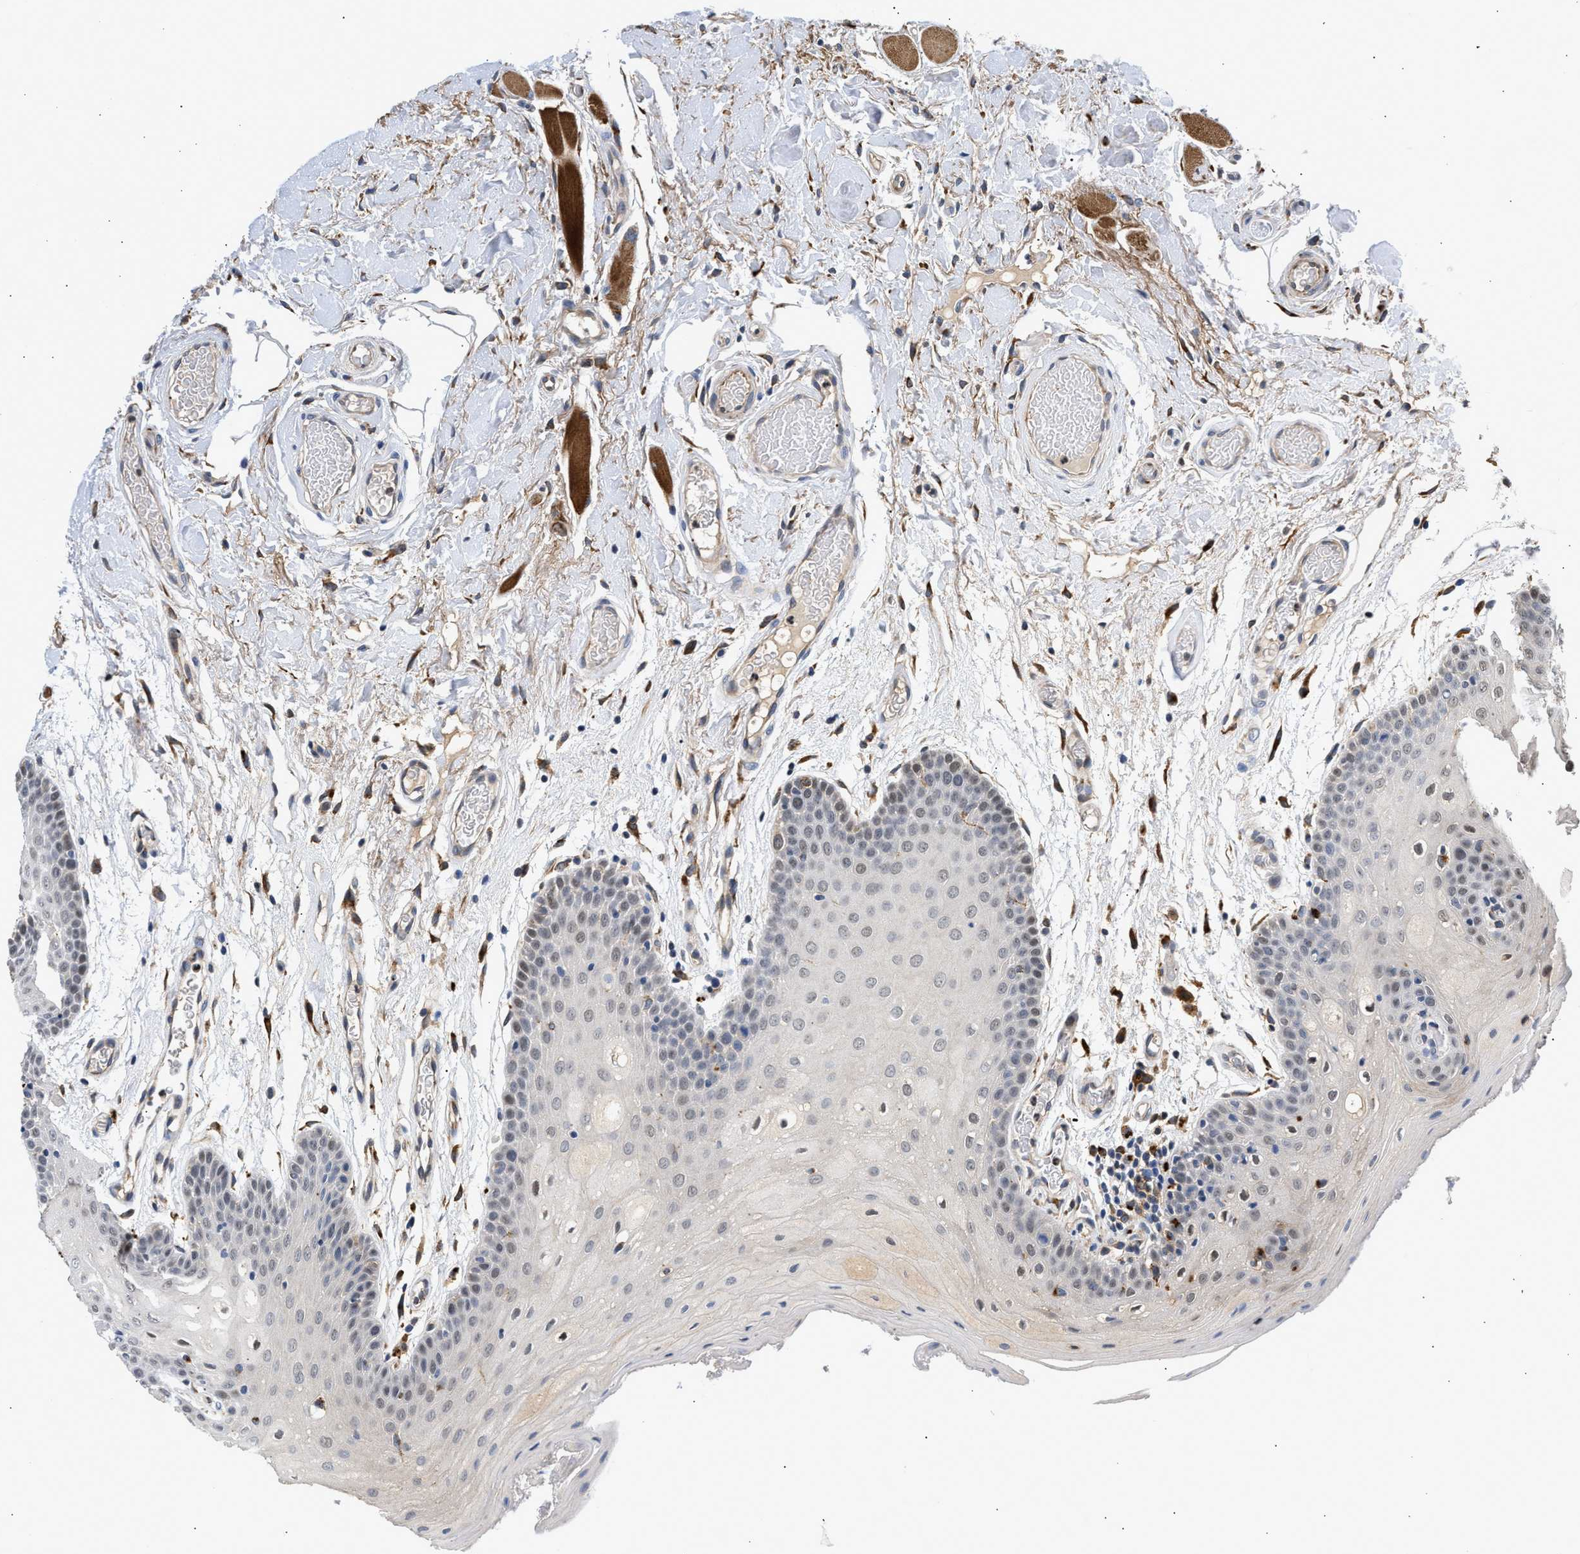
{"staining": {"intensity": "weak", "quantity": "<25%", "location": "nuclear"}, "tissue": "oral mucosa", "cell_type": "Squamous epithelial cells", "image_type": "normal", "snomed": [{"axis": "morphology", "description": "Normal tissue, NOS"}, {"axis": "morphology", "description": "Squamous cell carcinoma, NOS"}, {"axis": "topography", "description": "Oral tissue"}, {"axis": "topography", "description": "Head-Neck"}], "caption": "An image of oral mucosa stained for a protein reveals no brown staining in squamous epithelial cells. The staining was performed using DAB (3,3'-diaminobenzidine) to visualize the protein expression in brown, while the nuclei were stained in blue with hematoxylin (Magnification: 20x).", "gene": "PPM1L", "patient": {"sex": "male", "age": 71}}